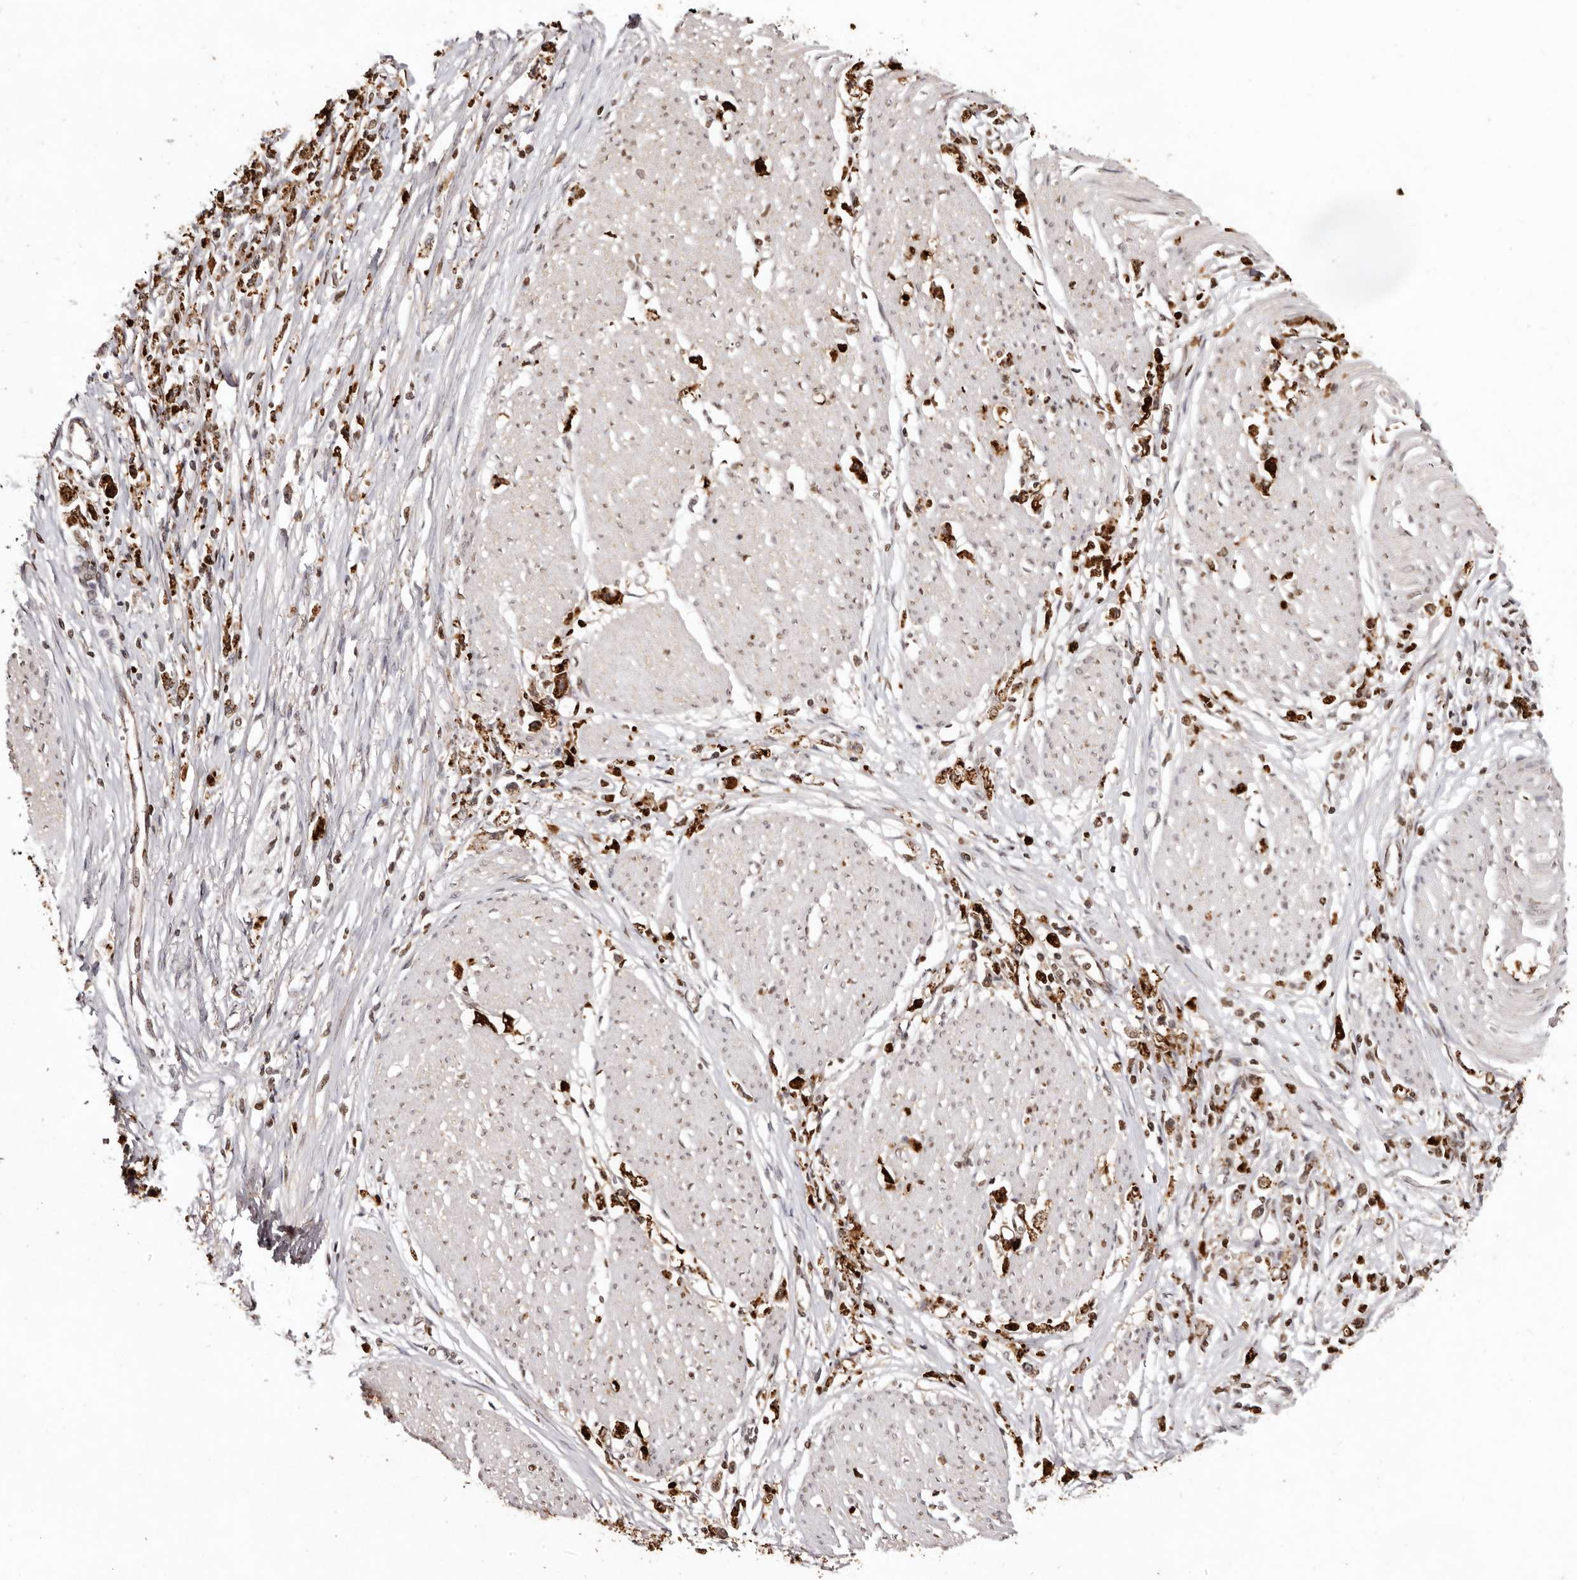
{"staining": {"intensity": "strong", "quantity": ">75%", "location": "cytoplasmic/membranous"}, "tissue": "stomach cancer", "cell_type": "Tumor cells", "image_type": "cancer", "snomed": [{"axis": "morphology", "description": "Adenocarcinoma, NOS"}, {"axis": "topography", "description": "Stomach"}], "caption": "This micrograph displays immunohistochemistry staining of human adenocarcinoma (stomach), with high strong cytoplasmic/membranous expression in approximately >75% of tumor cells.", "gene": "NOTCH1", "patient": {"sex": "female", "age": 59}}